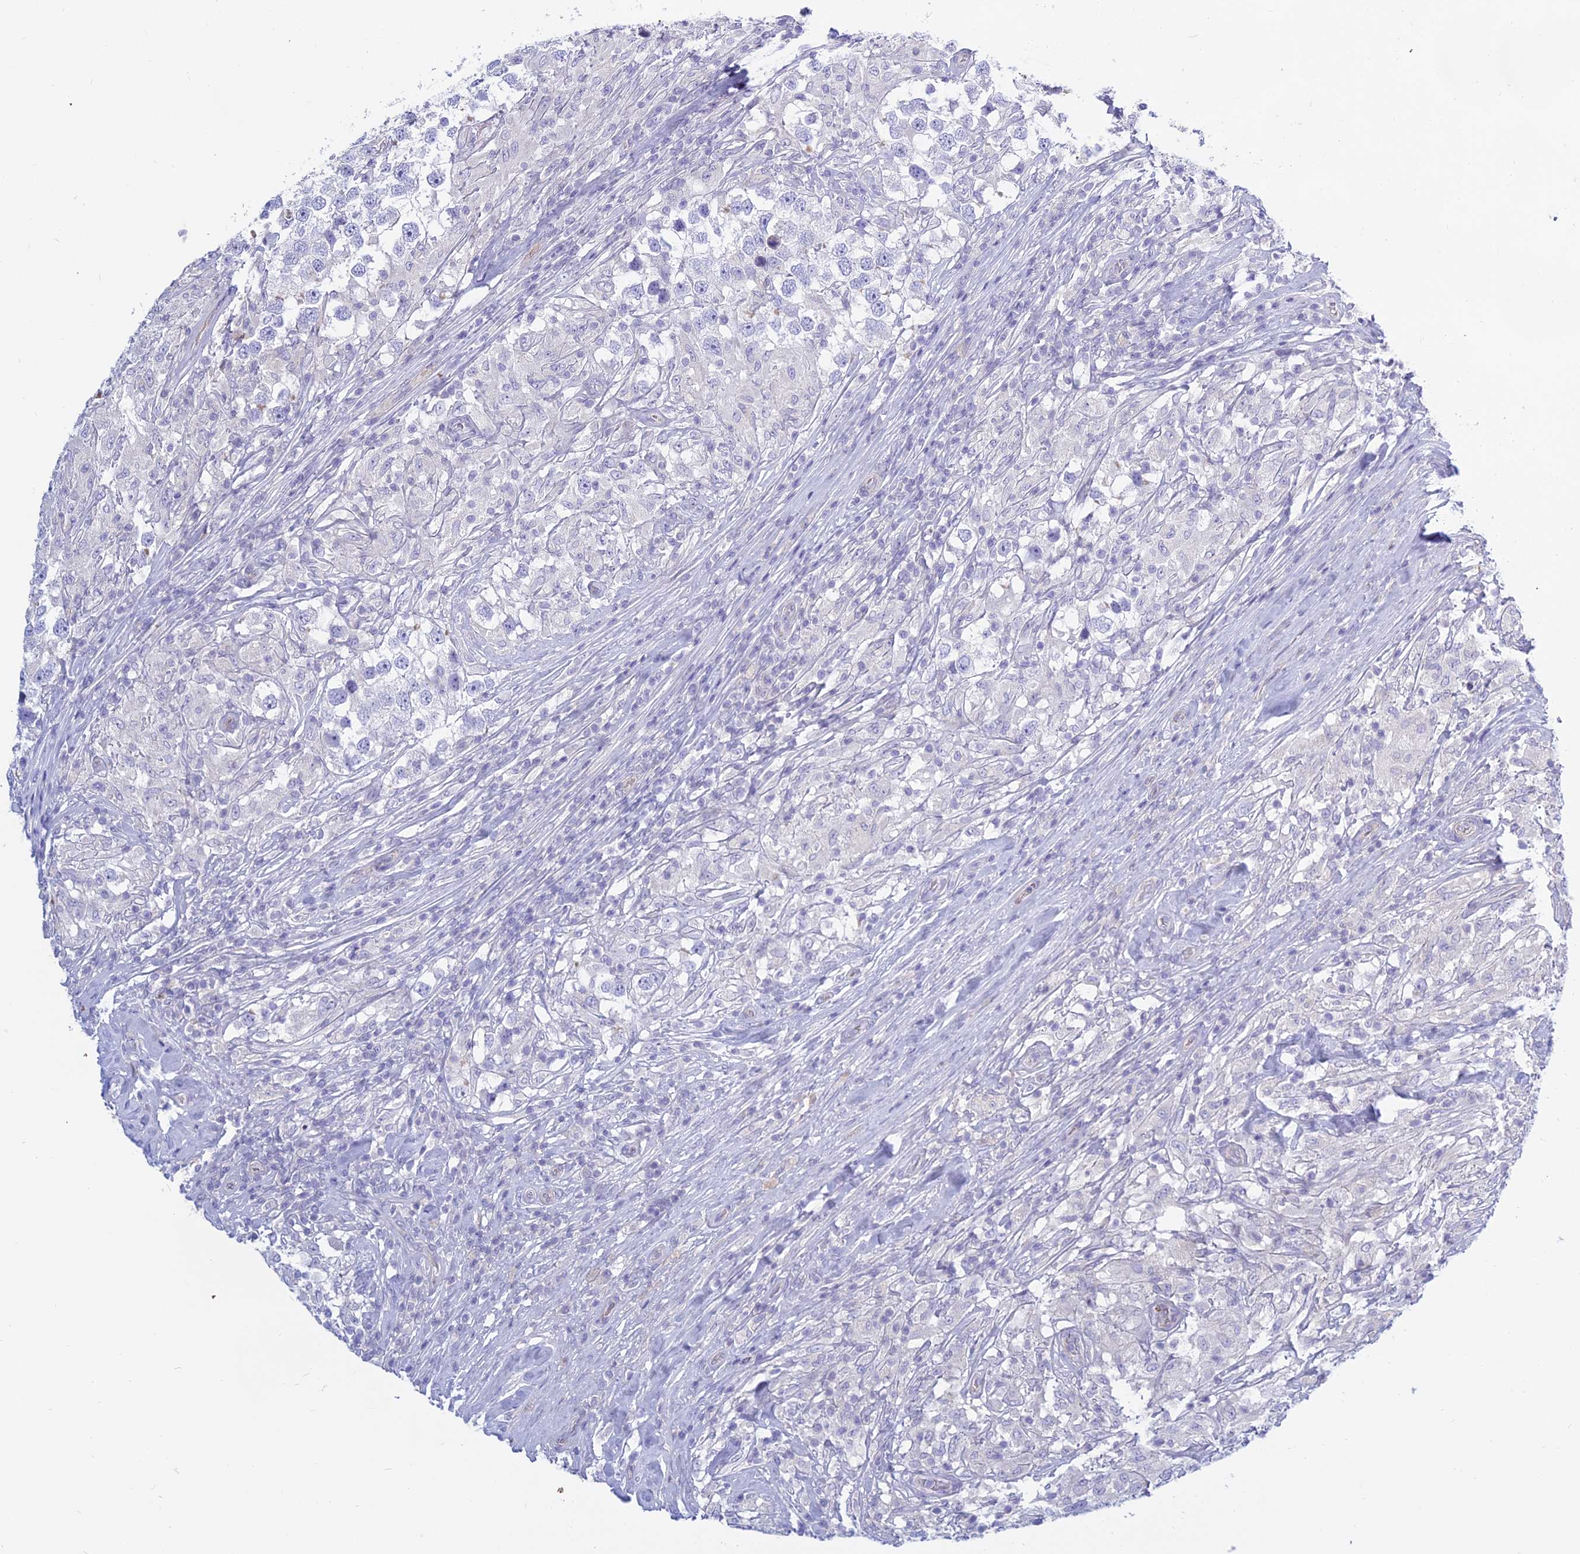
{"staining": {"intensity": "negative", "quantity": "none", "location": "none"}, "tissue": "testis cancer", "cell_type": "Tumor cells", "image_type": "cancer", "snomed": [{"axis": "morphology", "description": "Seminoma, NOS"}, {"axis": "topography", "description": "Testis"}], "caption": "Human testis cancer (seminoma) stained for a protein using immunohistochemistry (IHC) reveals no positivity in tumor cells.", "gene": "SMIM24", "patient": {"sex": "male", "age": 46}}